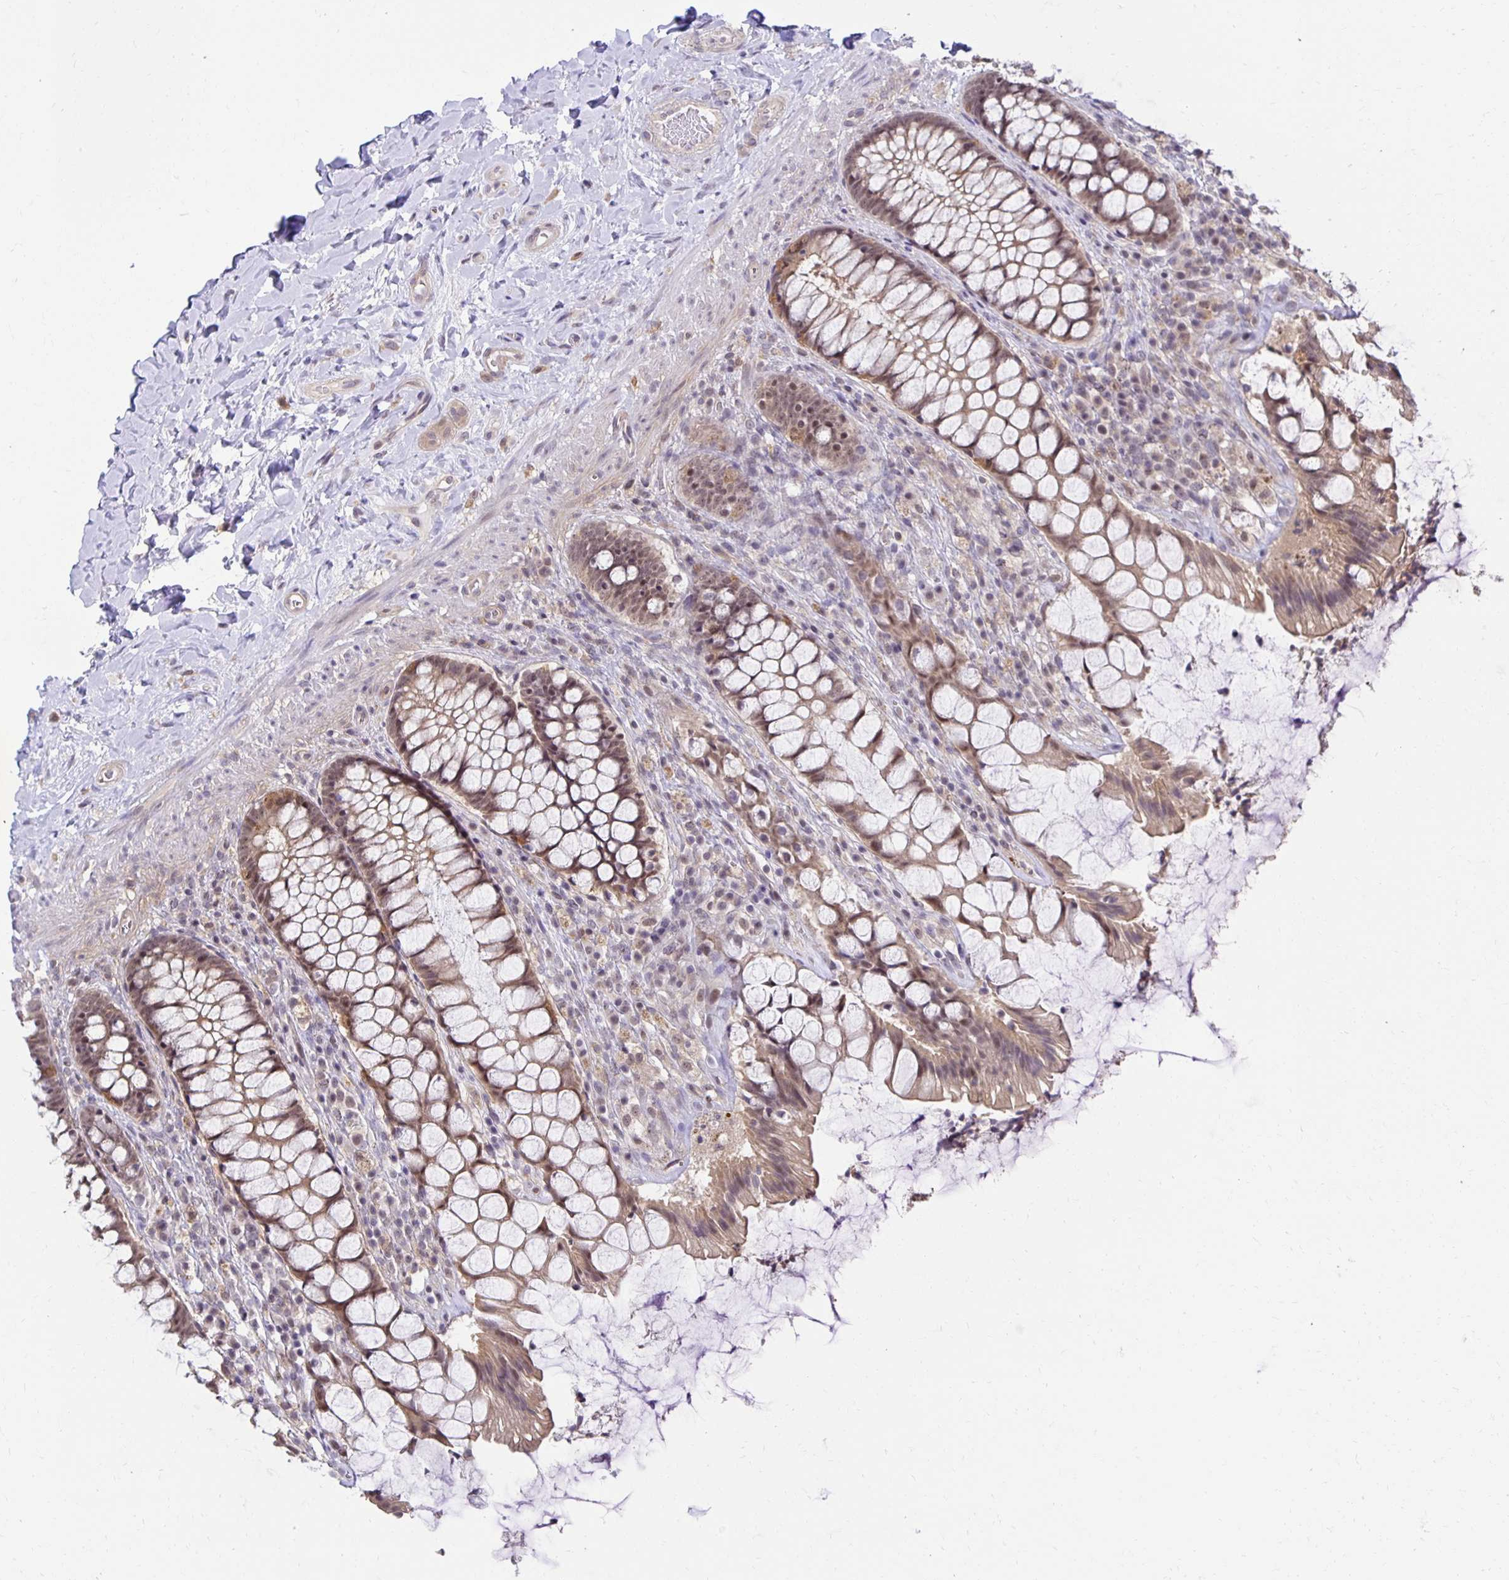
{"staining": {"intensity": "moderate", "quantity": ">75%", "location": "cytoplasmic/membranous"}, "tissue": "rectum", "cell_type": "Glandular cells", "image_type": "normal", "snomed": [{"axis": "morphology", "description": "Normal tissue, NOS"}, {"axis": "topography", "description": "Rectum"}], "caption": "Immunohistochemical staining of normal rectum shows >75% levels of moderate cytoplasmic/membranous protein expression in about >75% of glandular cells.", "gene": "MIEN1", "patient": {"sex": "female", "age": 58}}